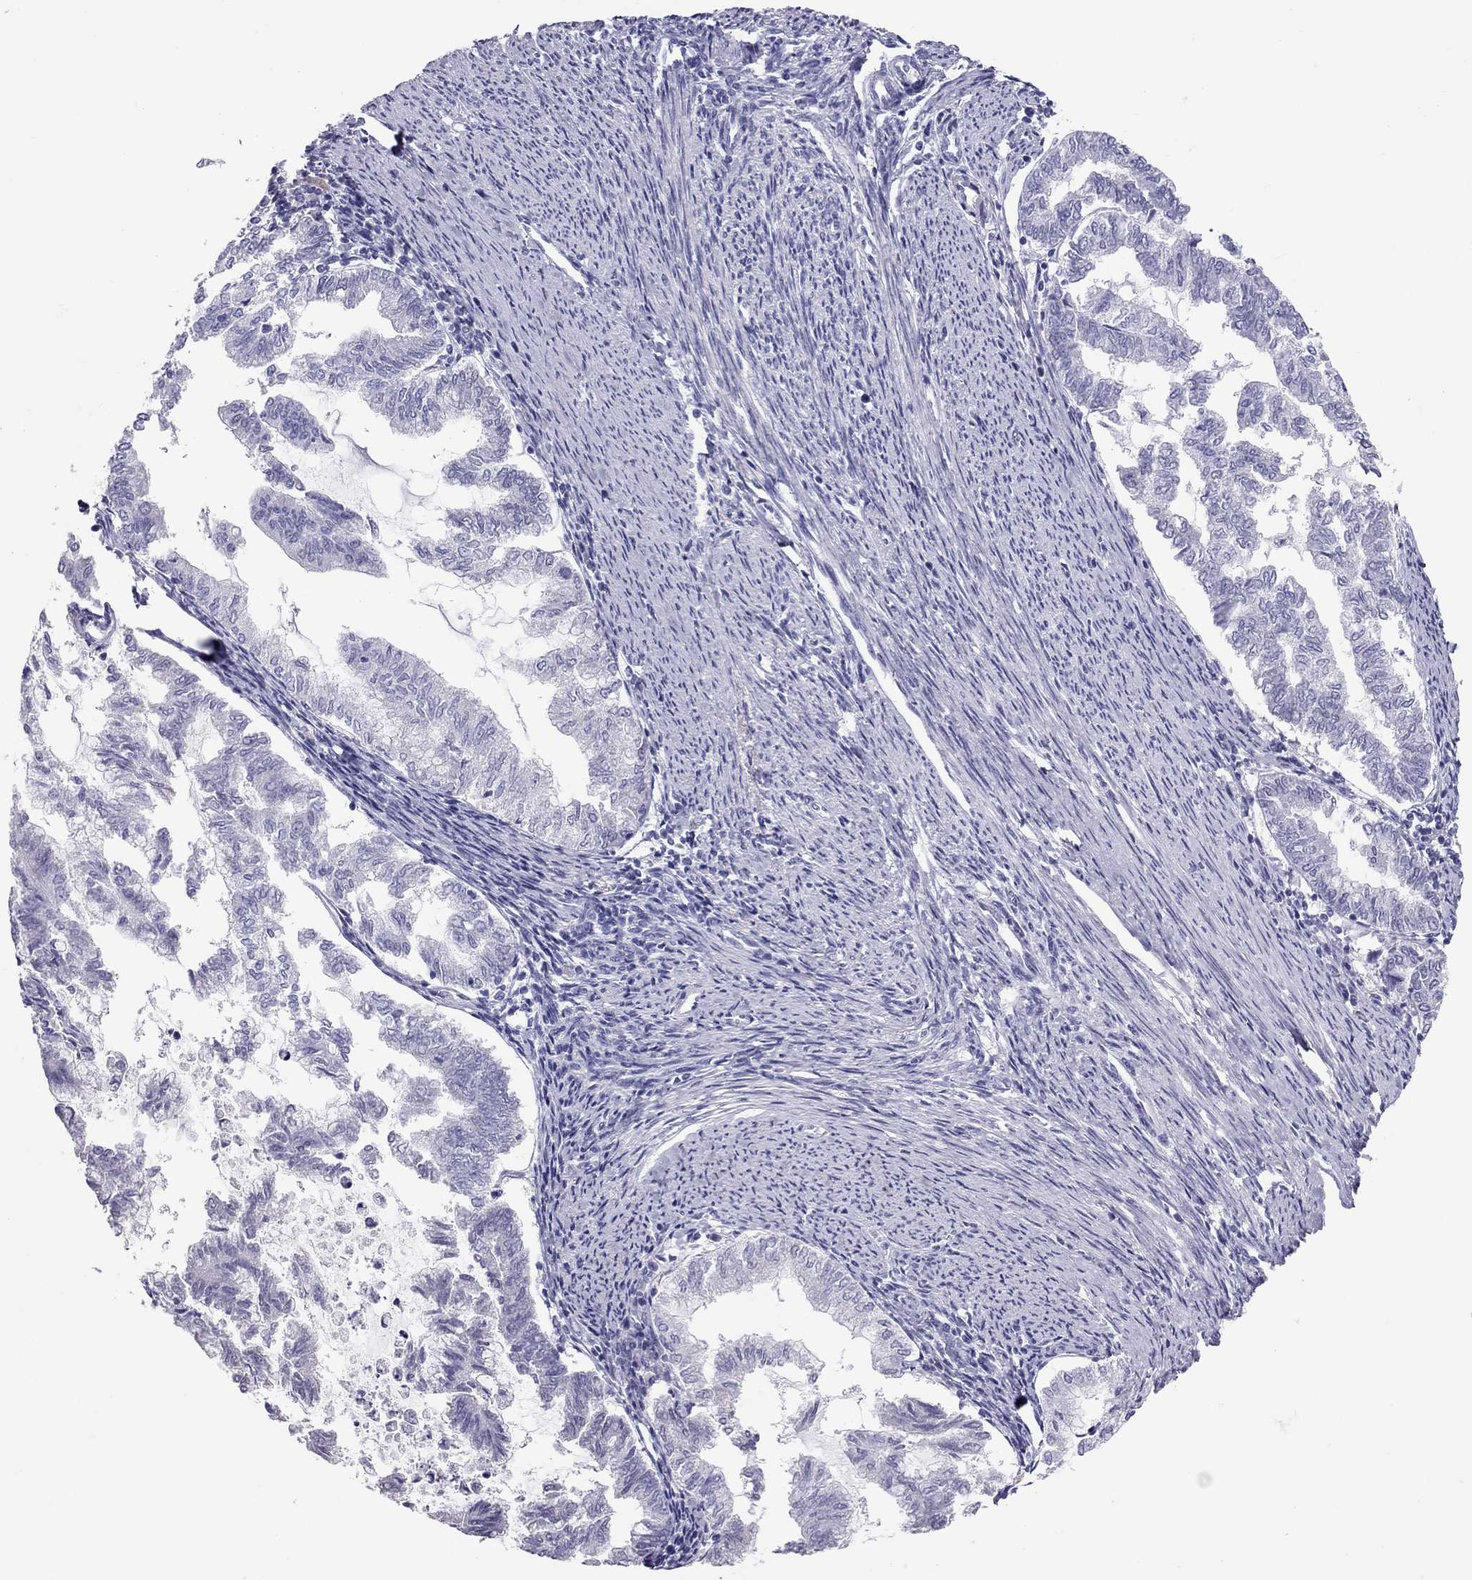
{"staining": {"intensity": "negative", "quantity": "none", "location": "none"}, "tissue": "endometrial cancer", "cell_type": "Tumor cells", "image_type": "cancer", "snomed": [{"axis": "morphology", "description": "Adenocarcinoma, NOS"}, {"axis": "topography", "description": "Endometrium"}], "caption": "Tumor cells show no significant protein expression in endometrial adenocarcinoma.", "gene": "IL17REL", "patient": {"sex": "female", "age": 79}}